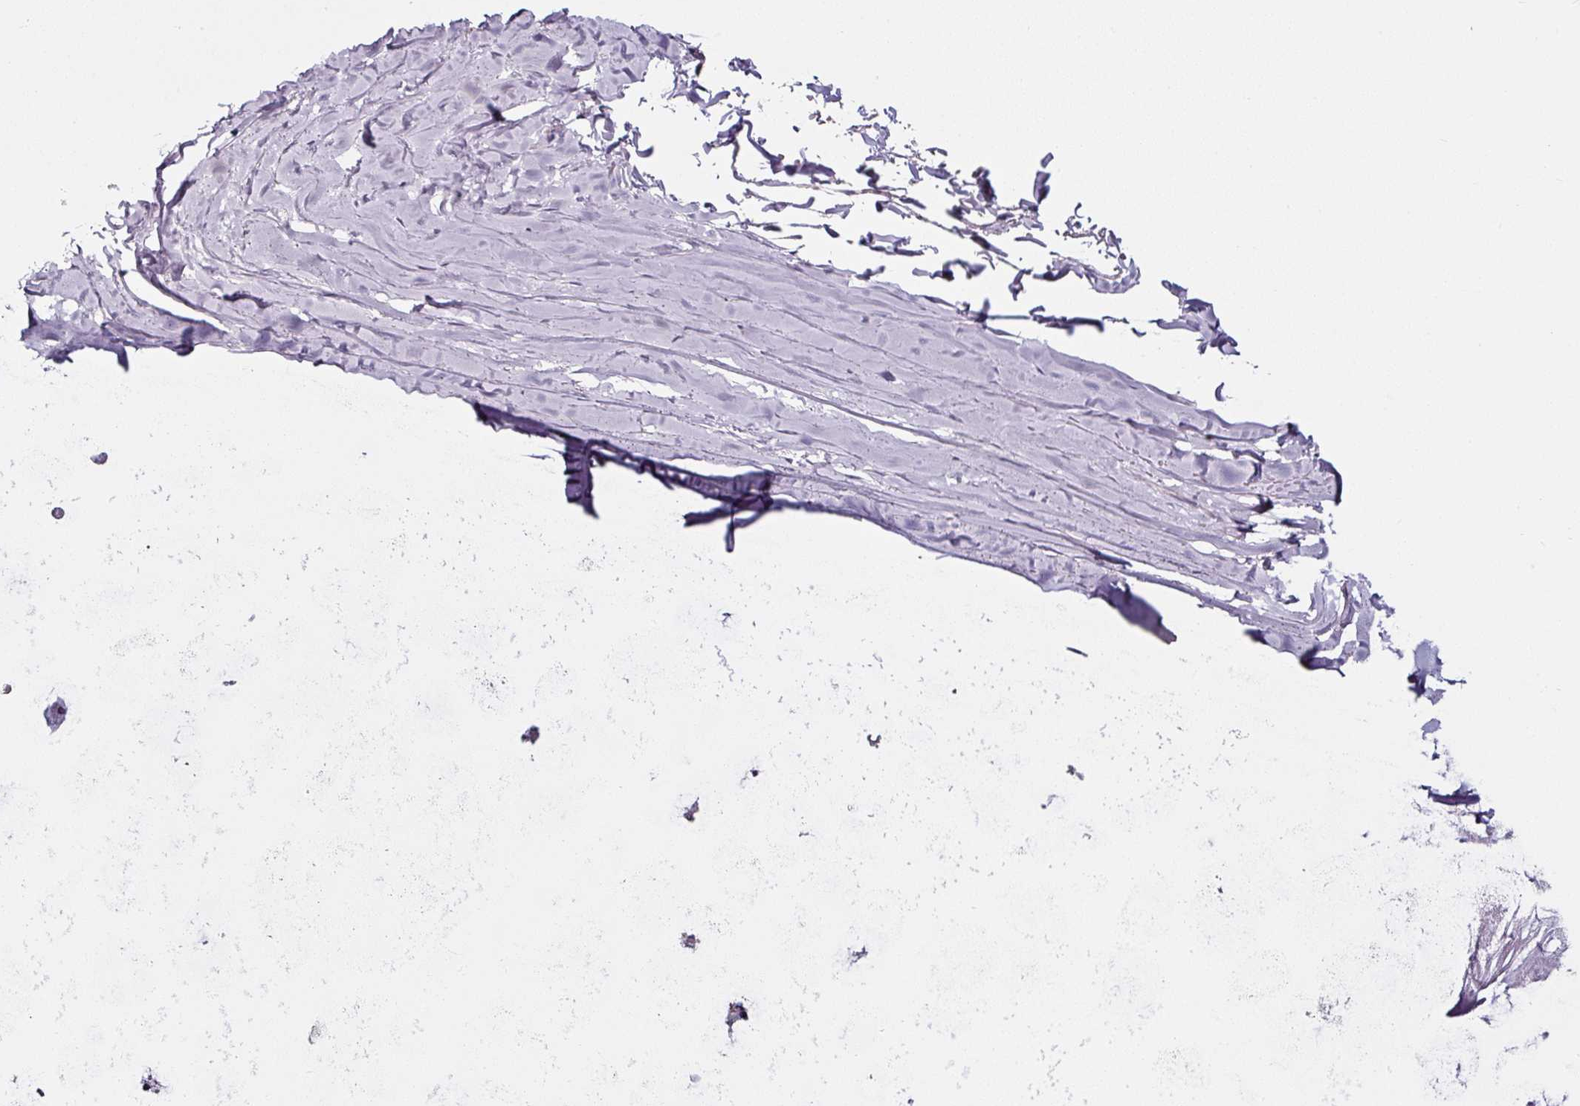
{"staining": {"intensity": "negative", "quantity": "none", "location": "none"}, "tissue": "adipose tissue", "cell_type": "Adipocytes", "image_type": "normal", "snomed": [{"axis": "morphology", "description": "Normal tissue, NOS"}, {"axis": "topography", "description": "Cartilage tissue"}, {"axis": "topography", "description": "Nasopharynx"}, {"axis": "topography", "description": "Thyroid gland"}], "caption": "This is an IHC histopathology image of benign adipose tissue. There is no positivity in adipocytes.", "gene": "CAP2", "patient": {"sex": "male", "age": 63}}